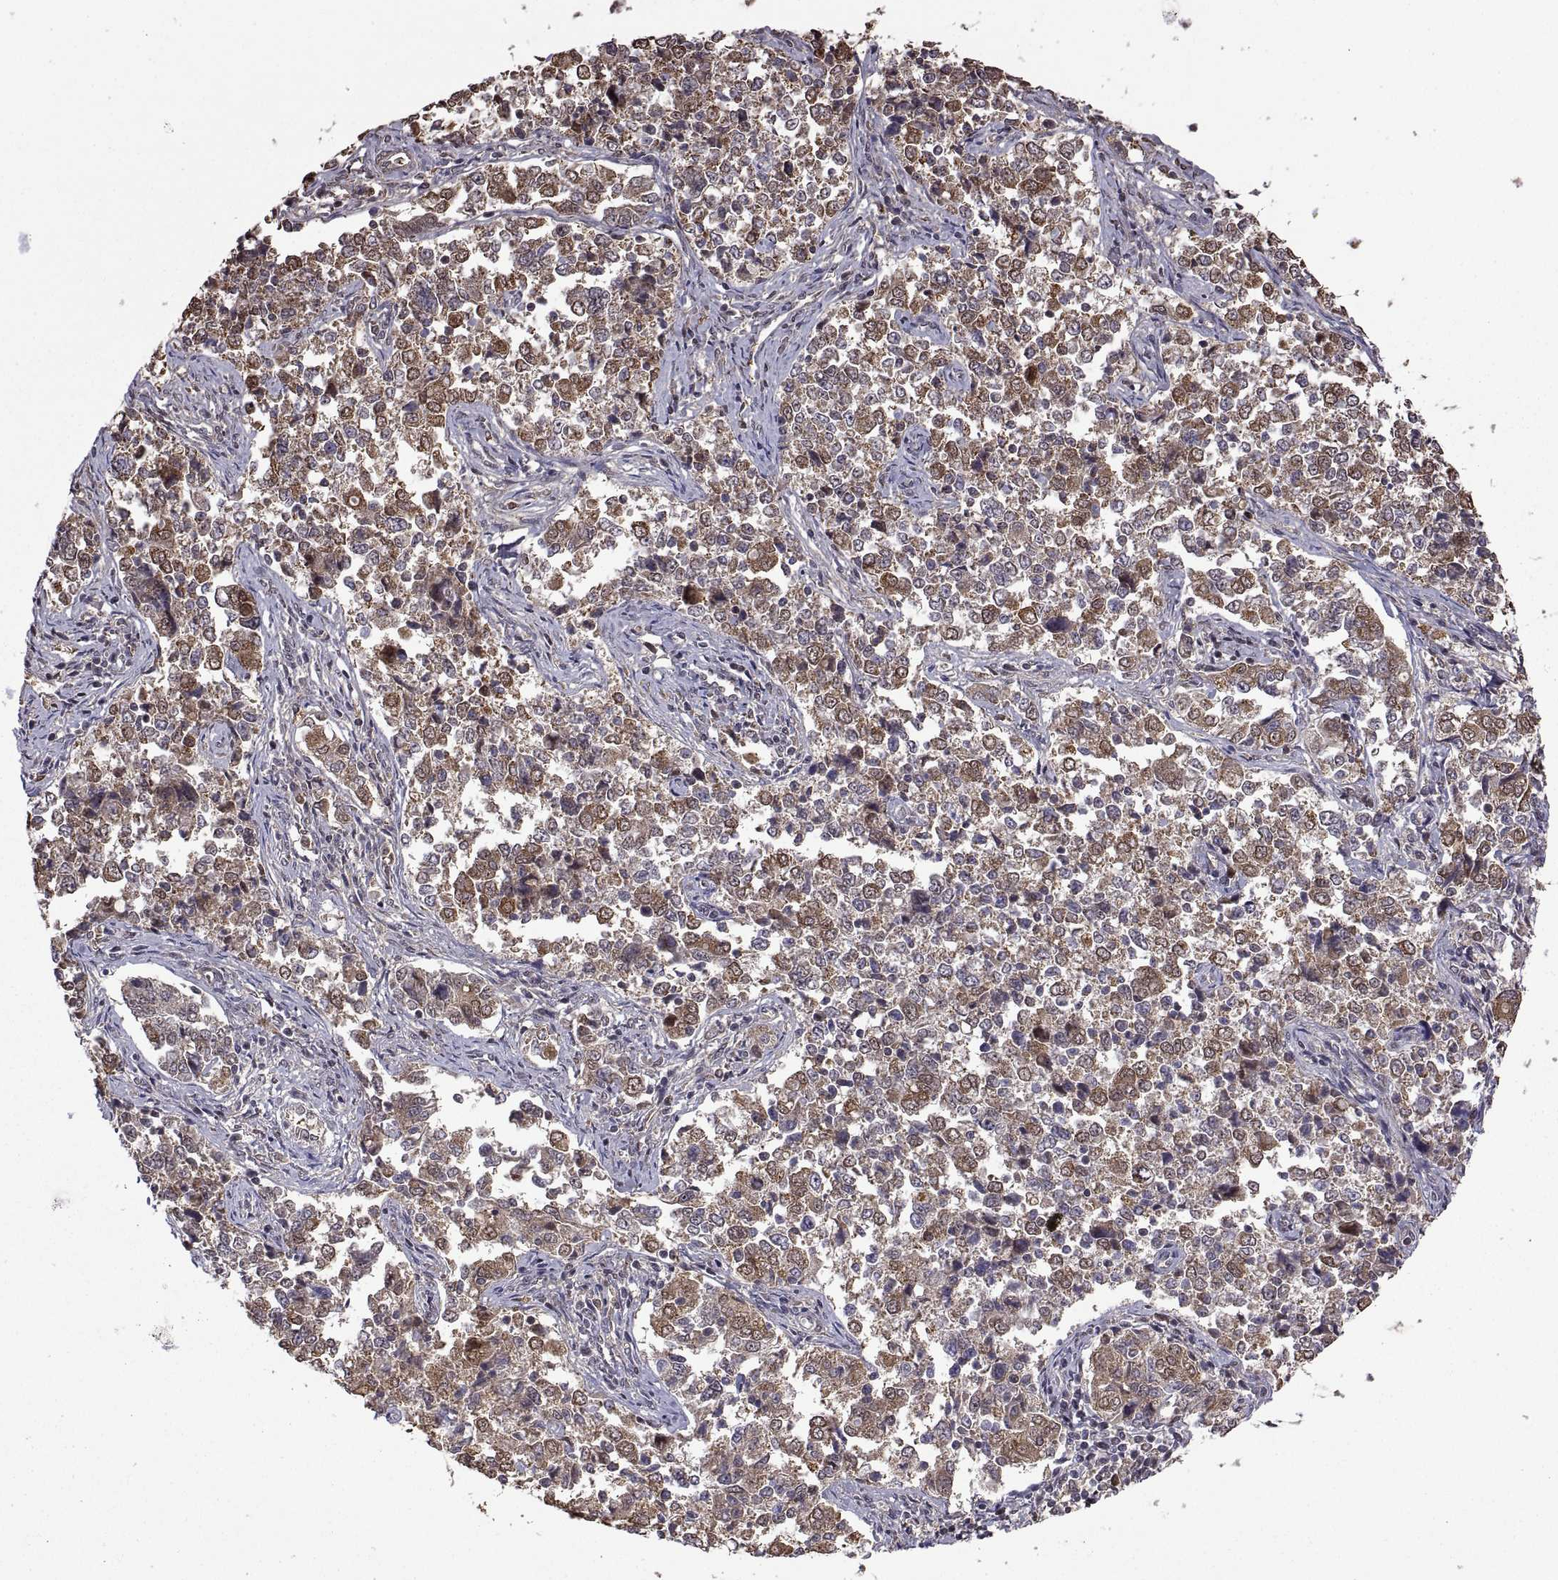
{"staining": {"intensity": "moderate", "quantity": ">75%", "location": "cytoplasmic/membranous"}, "tissue": "endometrial cancer", "cell_type": "Tumor cells", "image_type": "cancer", "snomed": [{"axis": "morphology", "description": "Adenocarcinoma, NOS"}, {"axis": "topography", "description": "Endometrium"}], "caption": "IHC staining of adenocarcinoma (endometrial), which demonstrates medium levels of moderate cytoplasmic/membranous staining in about >75% of tumor cells indicating moderate cytoplasmic/membranous protein expression. The staining was performed using DAB (3,3'-diaminobenzidine) (brown) for protein detection and nuclei were counterstained in hematoxylin (blue).", "gene": "ZNRF2", "patient": {"sex": "female", "age": 43}}